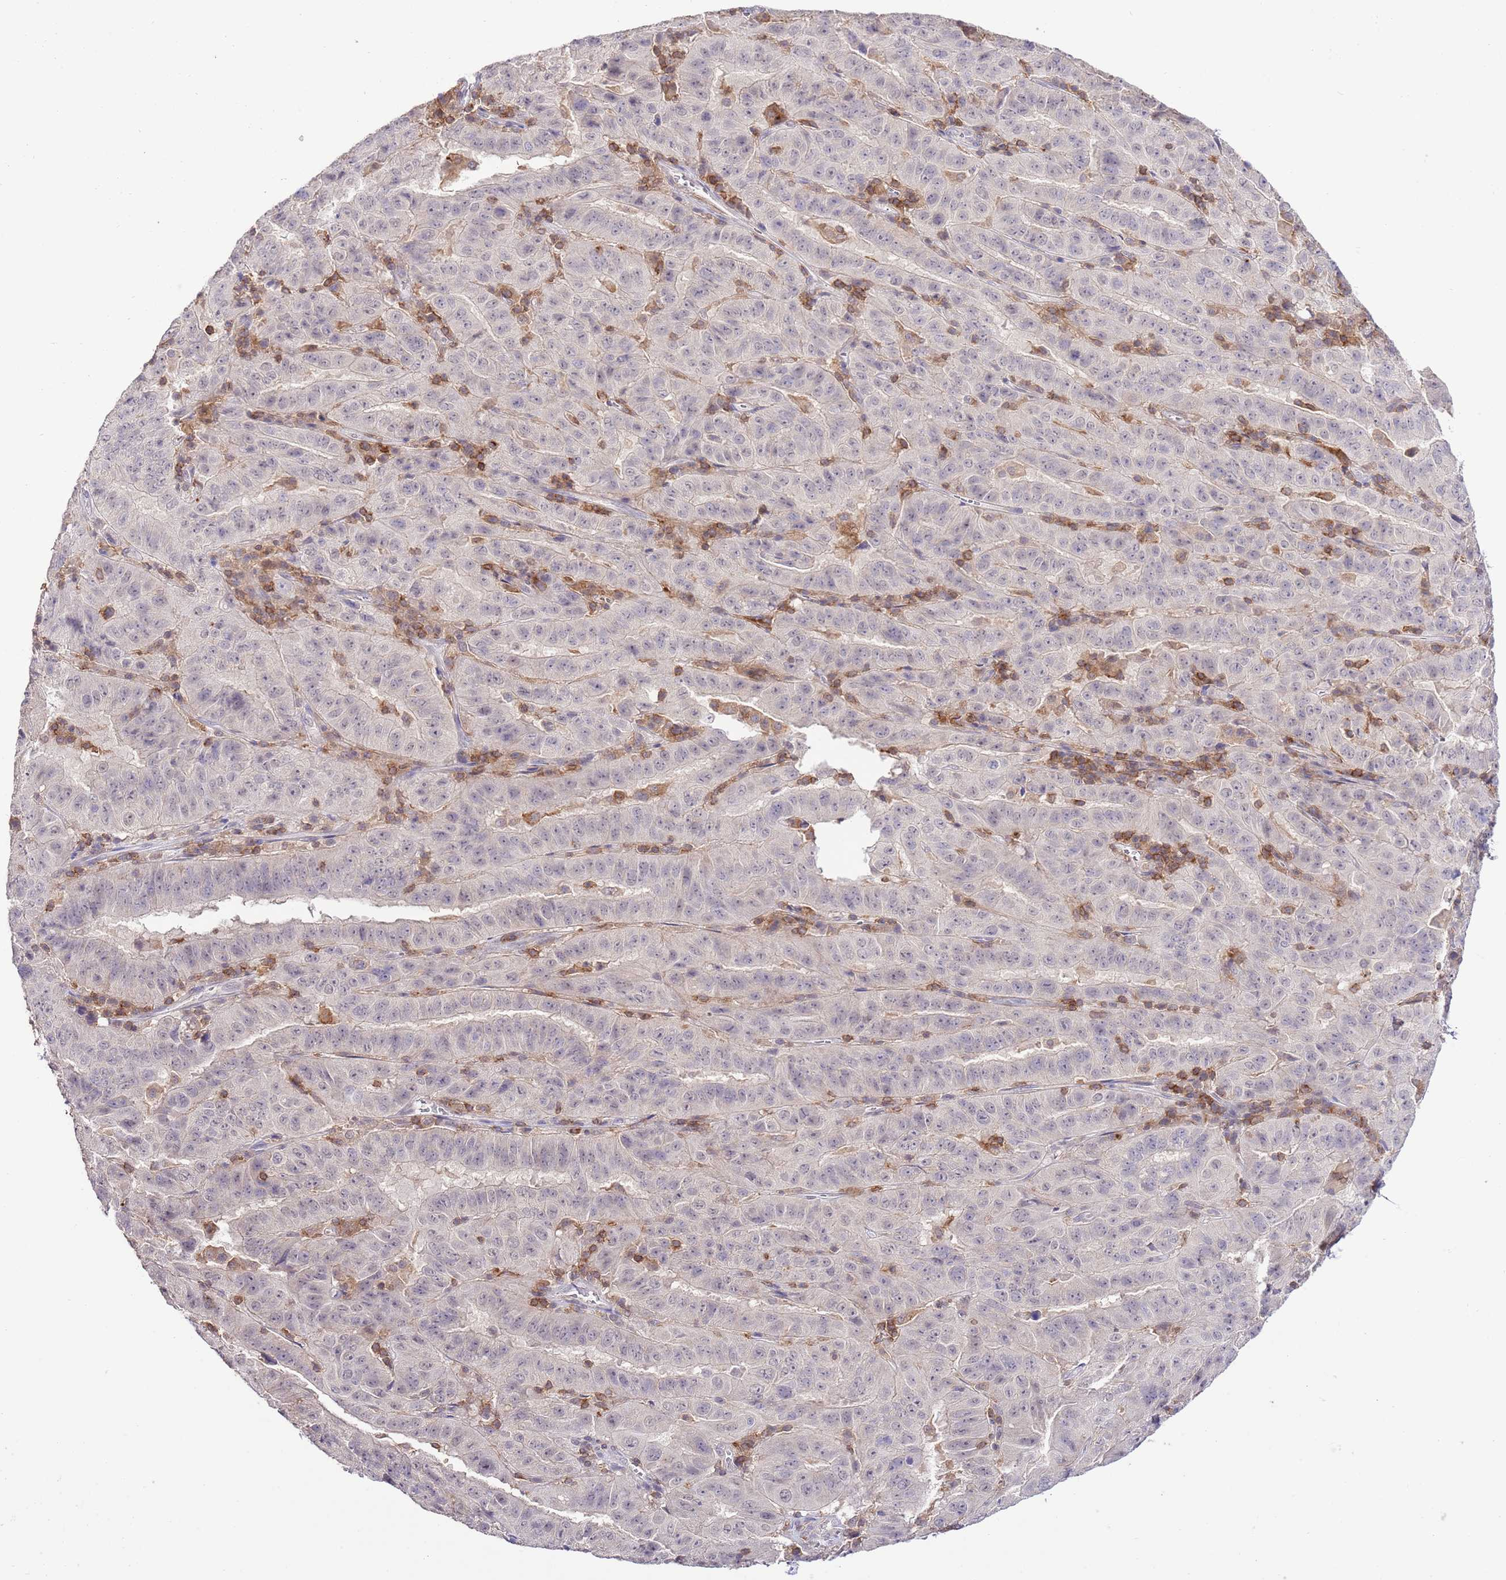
{"staining": {"intensity": "negative", "quantity": "none", "location": "none"}, "tissue": "pancreatic cancer", "cell_type": "Tumor cells", "image_type": "cancer", "snomed": [{"axis": "morphology", "description": "Adenocarcinoma, NOS"}, {"axis": "topography", "description": "Pancreas"}], "caption": "The immunohistochemistry image has no significant staining in tumor cells of pancreatic cancer tissue.", "gene": "EFHD1", "patient": {"sex": "male", "age": 63}}